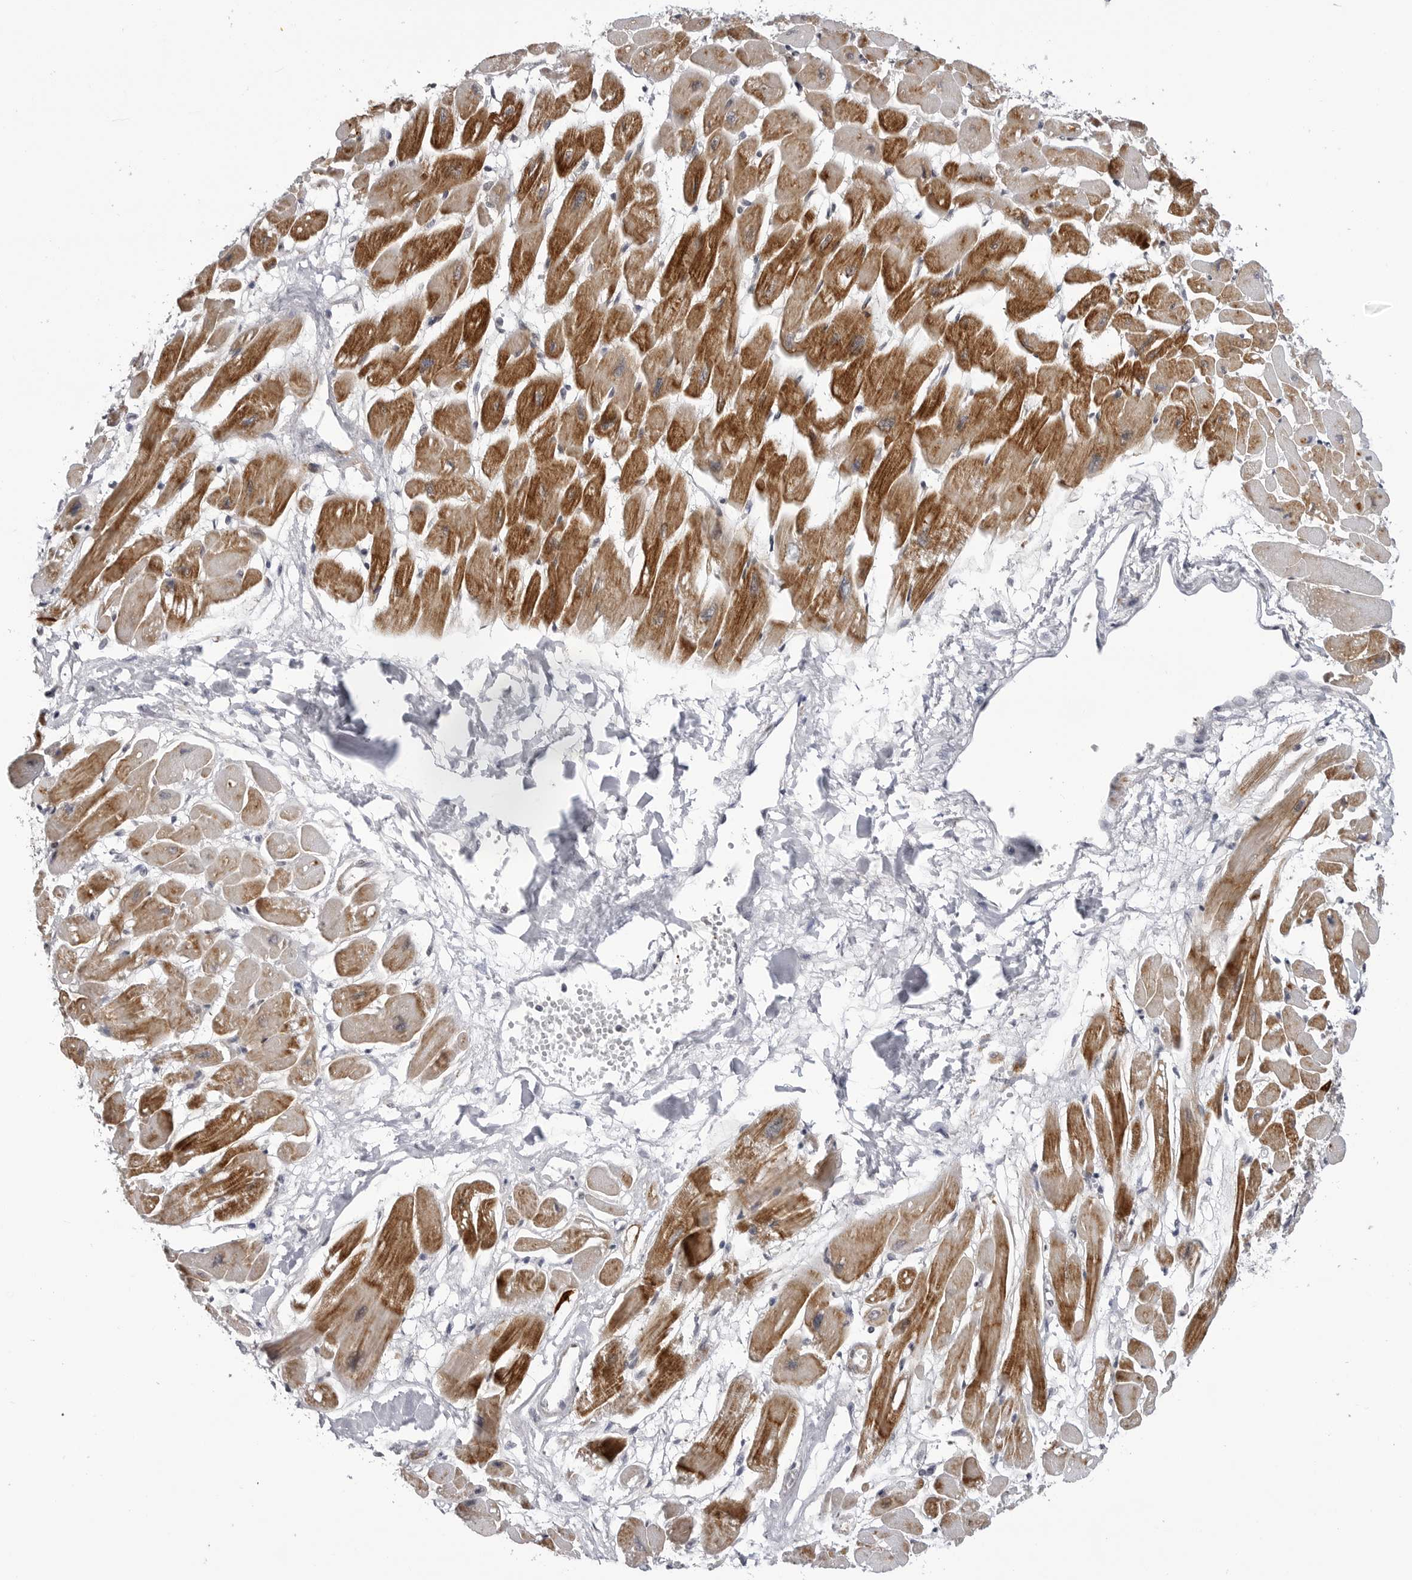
{"staining": {"intensity": "strong", "quantity": ">75%", "location": "cytoplasmic/membranous"}, "tissue": "heart muscle", "cell_type": "Cardiomyocytes", "image_type": "normal", "snomed": [{"axis": "morphology", "description": "Normal tissue, NOS"}, {"axis": "topography", "description": "Heart"}], "caption": "Protein expression analysis of benign human heart muscle reveals strong cytoplasmic/membranous positivity in about >75% of cardiomyocytes.", "gene": "ADAMTS5", "patient": {"sex": "female", "age": 54}}